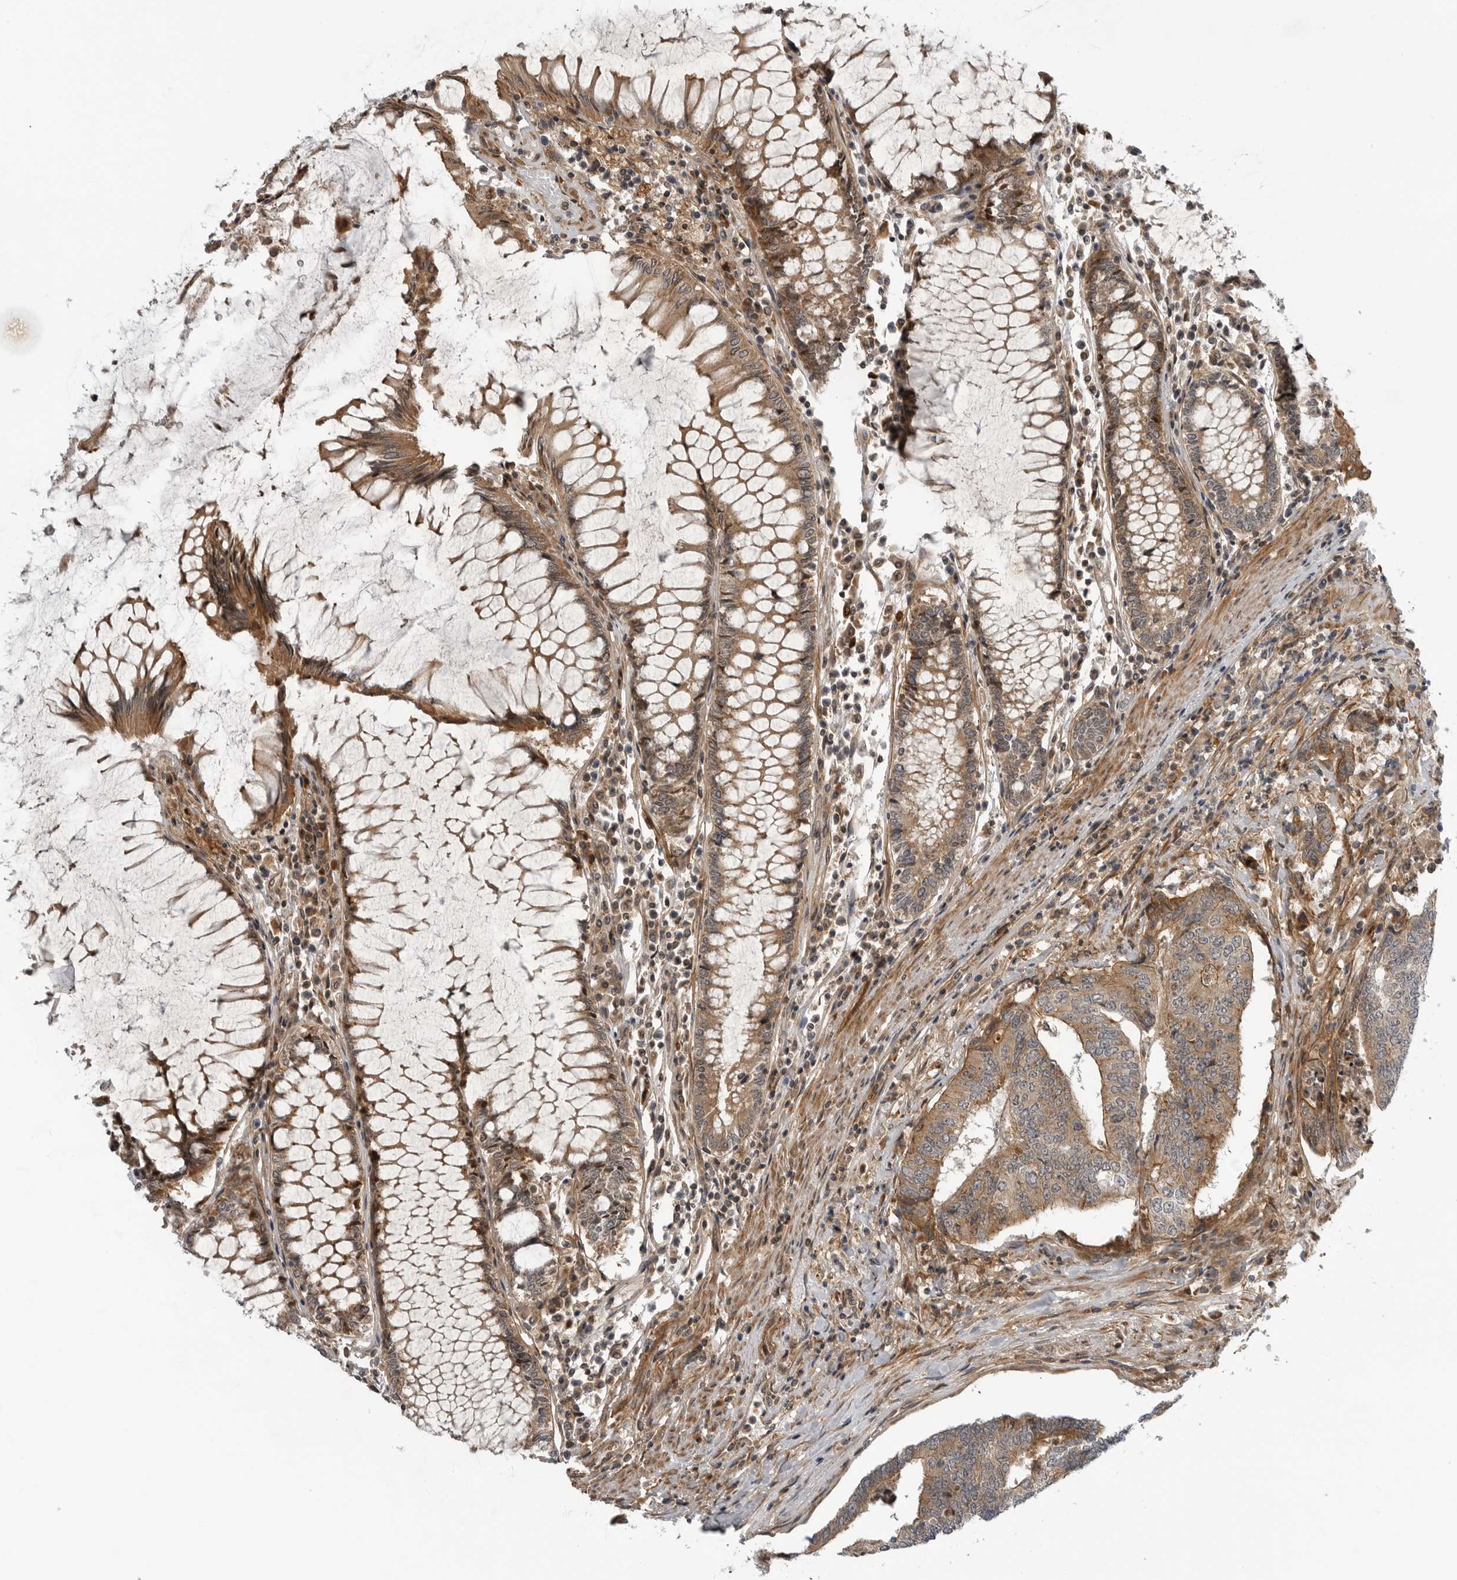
{"staining": {"intensity": "moderate", "quantity": ">75%", "location": "cytoplasmic/membranous"}, "tissue": "colorectal cancer", "cell_type": "Tumor cells", "image_type": "cancer", "snomed": [{"axis": "morphology", "description": "Adenocarcinoma, NOS"}, {"axis": "topography", "description": "Colon"}], "caption": "Colorectal cancer (adenocarcinoma) stained for a protein reveals moderate cytoplasmic/membranous positivity in tumor cells.", "gene": "LRRC45", "patient": {"sex": "female", "age": 67}}